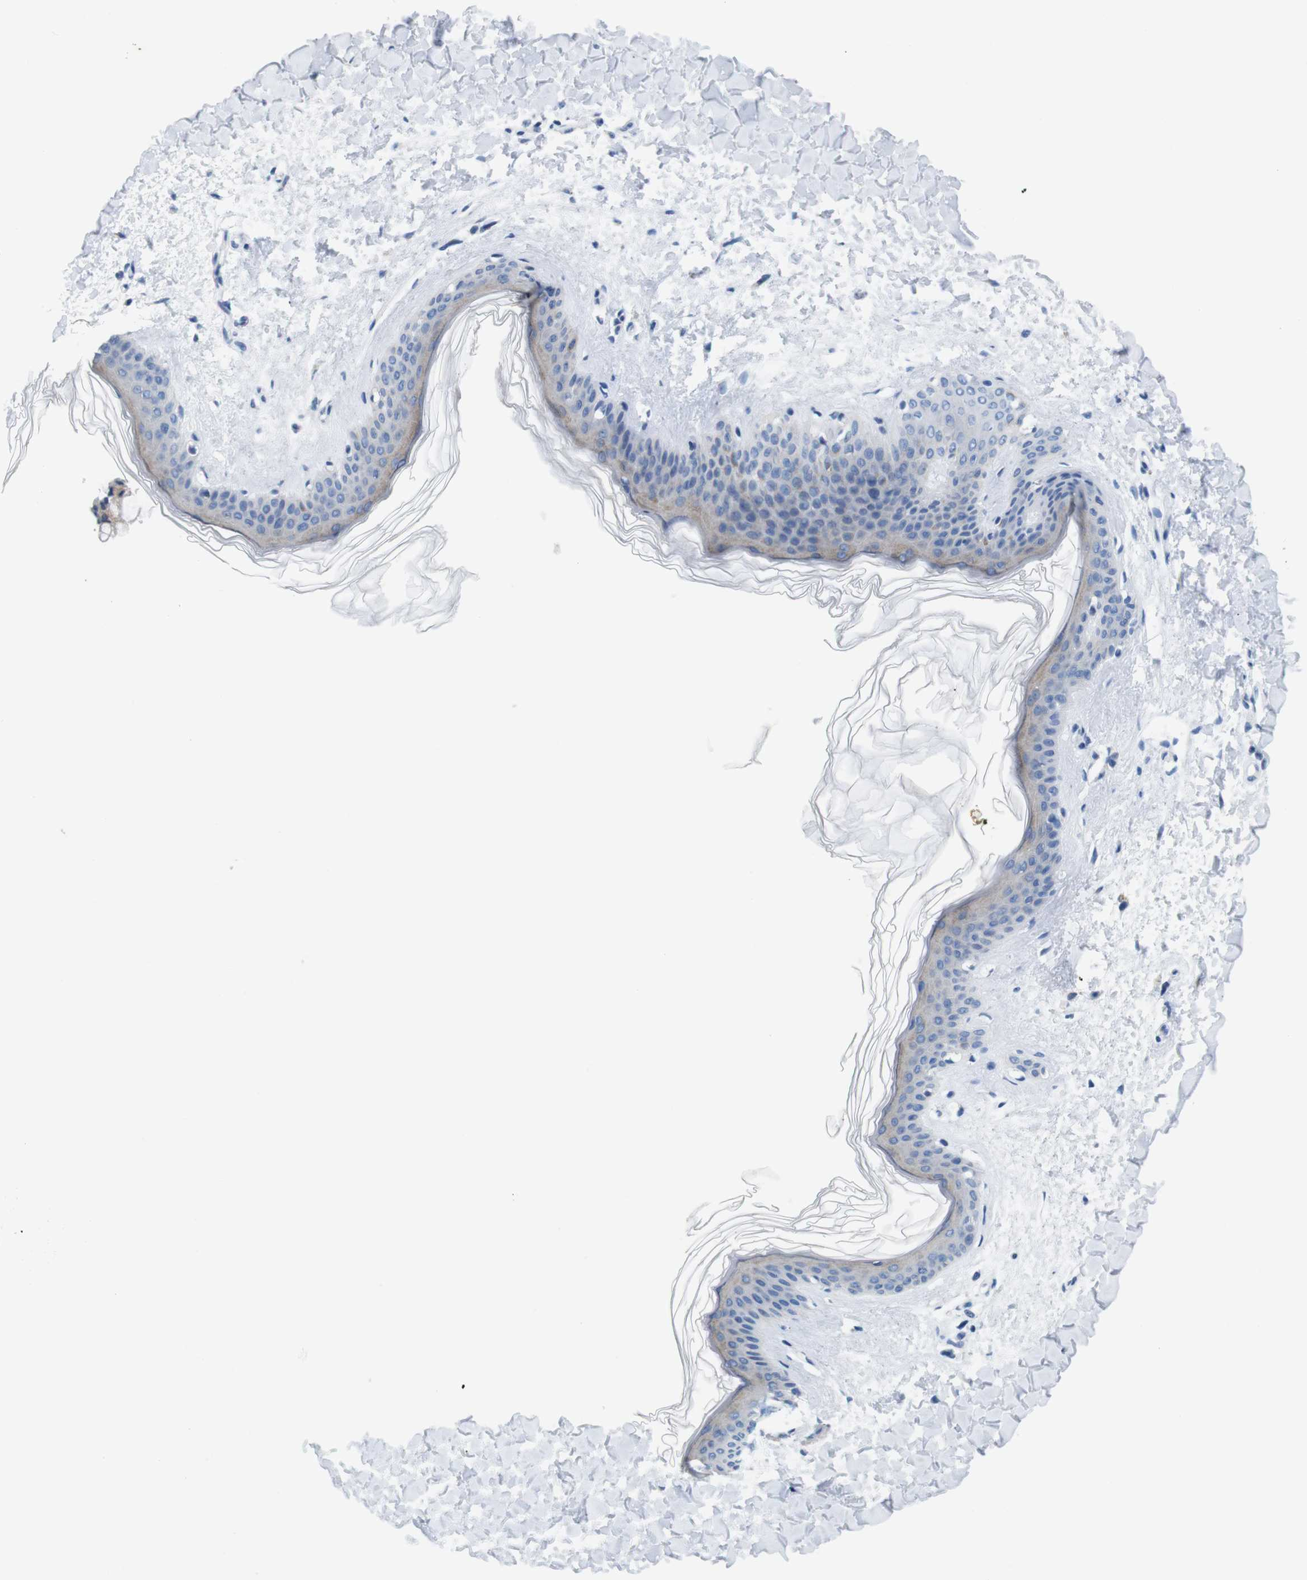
{"staining": {"intensity": "negative", "quantity": "none", "location": "none"}, "tissue": "skin", "cell_type": "Fibroblasts", "image_type": "normal", "snomed": [{"axis": "morphology", "description": "Normal tissue, NOS"}, {"axis": "topography", "description": "Skin"}], "caption": "Immunohistochemistry (IHC) micrograph of benign skin stained for a protein (brown), which displays no expression in fibroblasts.", "gene": "GOLGA2", "patient": {"sex": "female", "age": 41}}